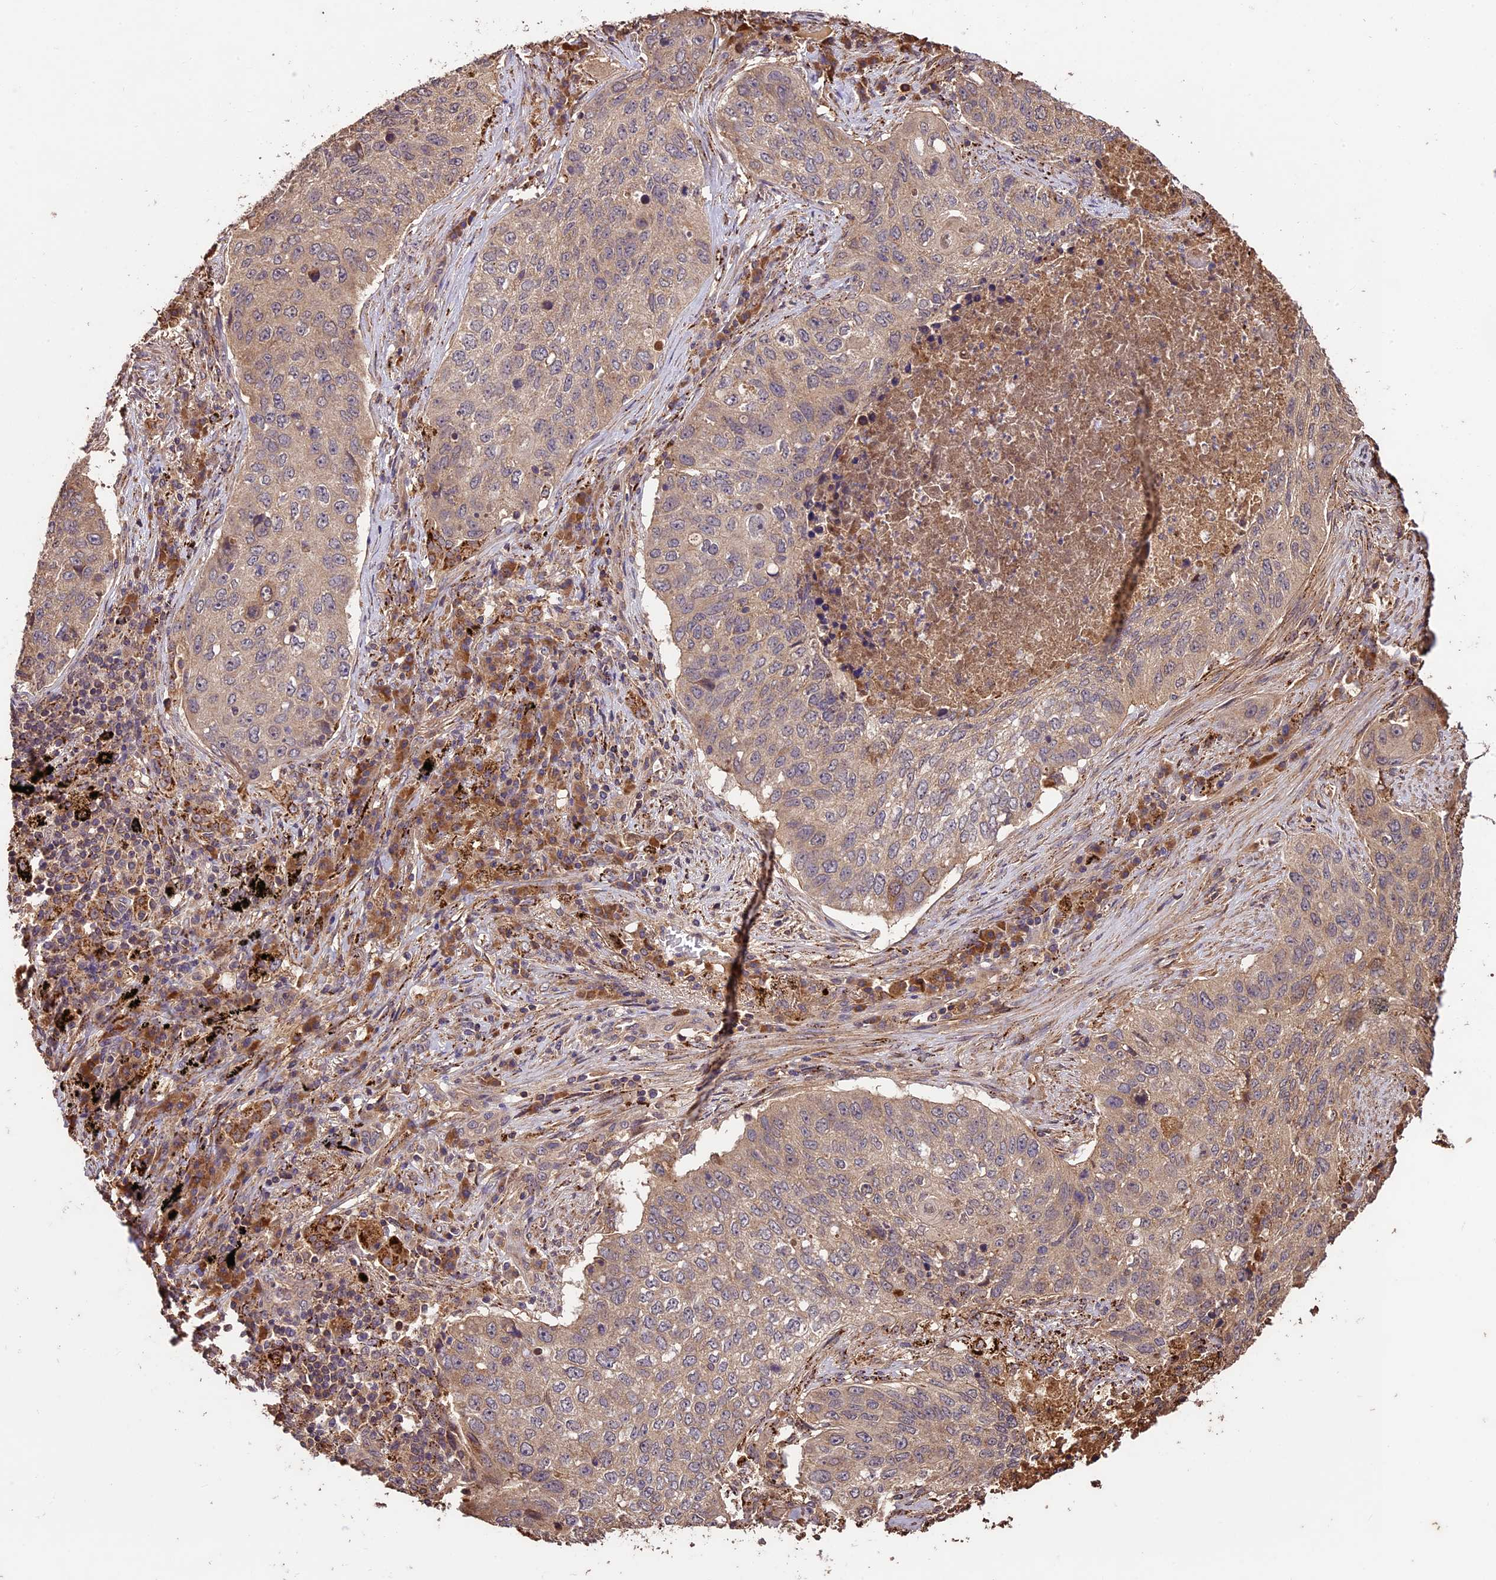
{"staining": {"intensity": "weak", "quantity": "25%-75%", "location": "cytoplasmic/membranous"}, "tissue": "lung cancer", "cell_type": "Tumor cells", "image_type": "cancer", "snomed": [{"axis": "morphology", "description": "Squamous cell carcinoma, NOS"}, {"axis": "topography", "description": "Lung"}], "caption": "The histopathology image displays staining of lung squamous cell carcinoma, revealing weak cytoplasmic/membranous protein expression (brown color) within tumor cells. Ihc stains the protein in brown and the nuclei are stained blue.", "gene": "CRLF1", "patient": {"sex": "female", "age": 63}}